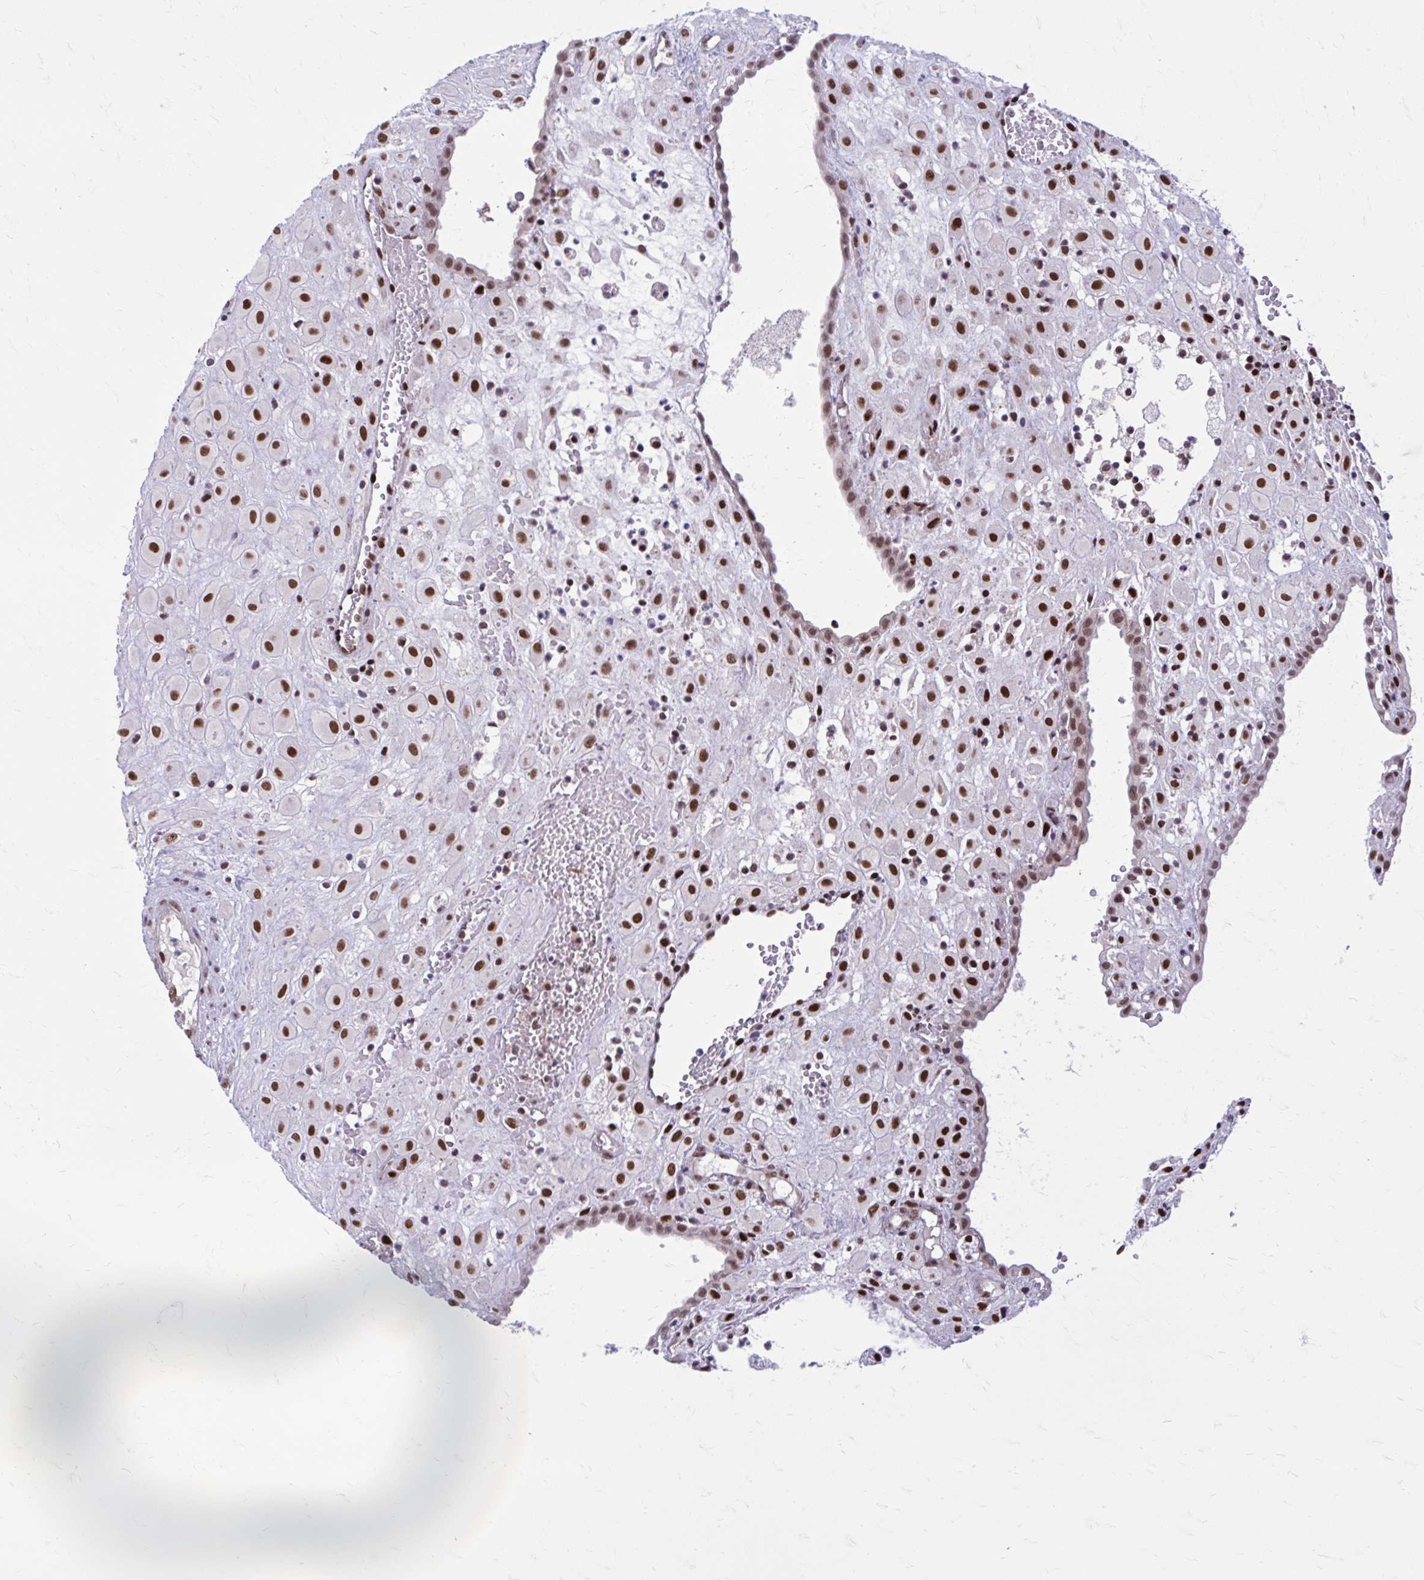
{"staining": {"intensity": "strong", "quantity": ">75%", "location": "nuclear"}, "tissue": "placenta", "cell_type": "Decidual cells", "image_type": "normal", "snomed": [{"axis": "morphology", "description": "Normal tissue, NOS"}, {"axis": "topography", "description": "Placenta"}], "caption": "Immunohistochemistry (DAB (3,3'-diaminobenzidine)) staining of benign placenta exhibits strong nuclear protein staining in approximately >75% of decidual cells. (IHC, brightfield microscopy, high magnification).", "gene": "PSME4", "patient": {"sex": "female", "age": 24}}